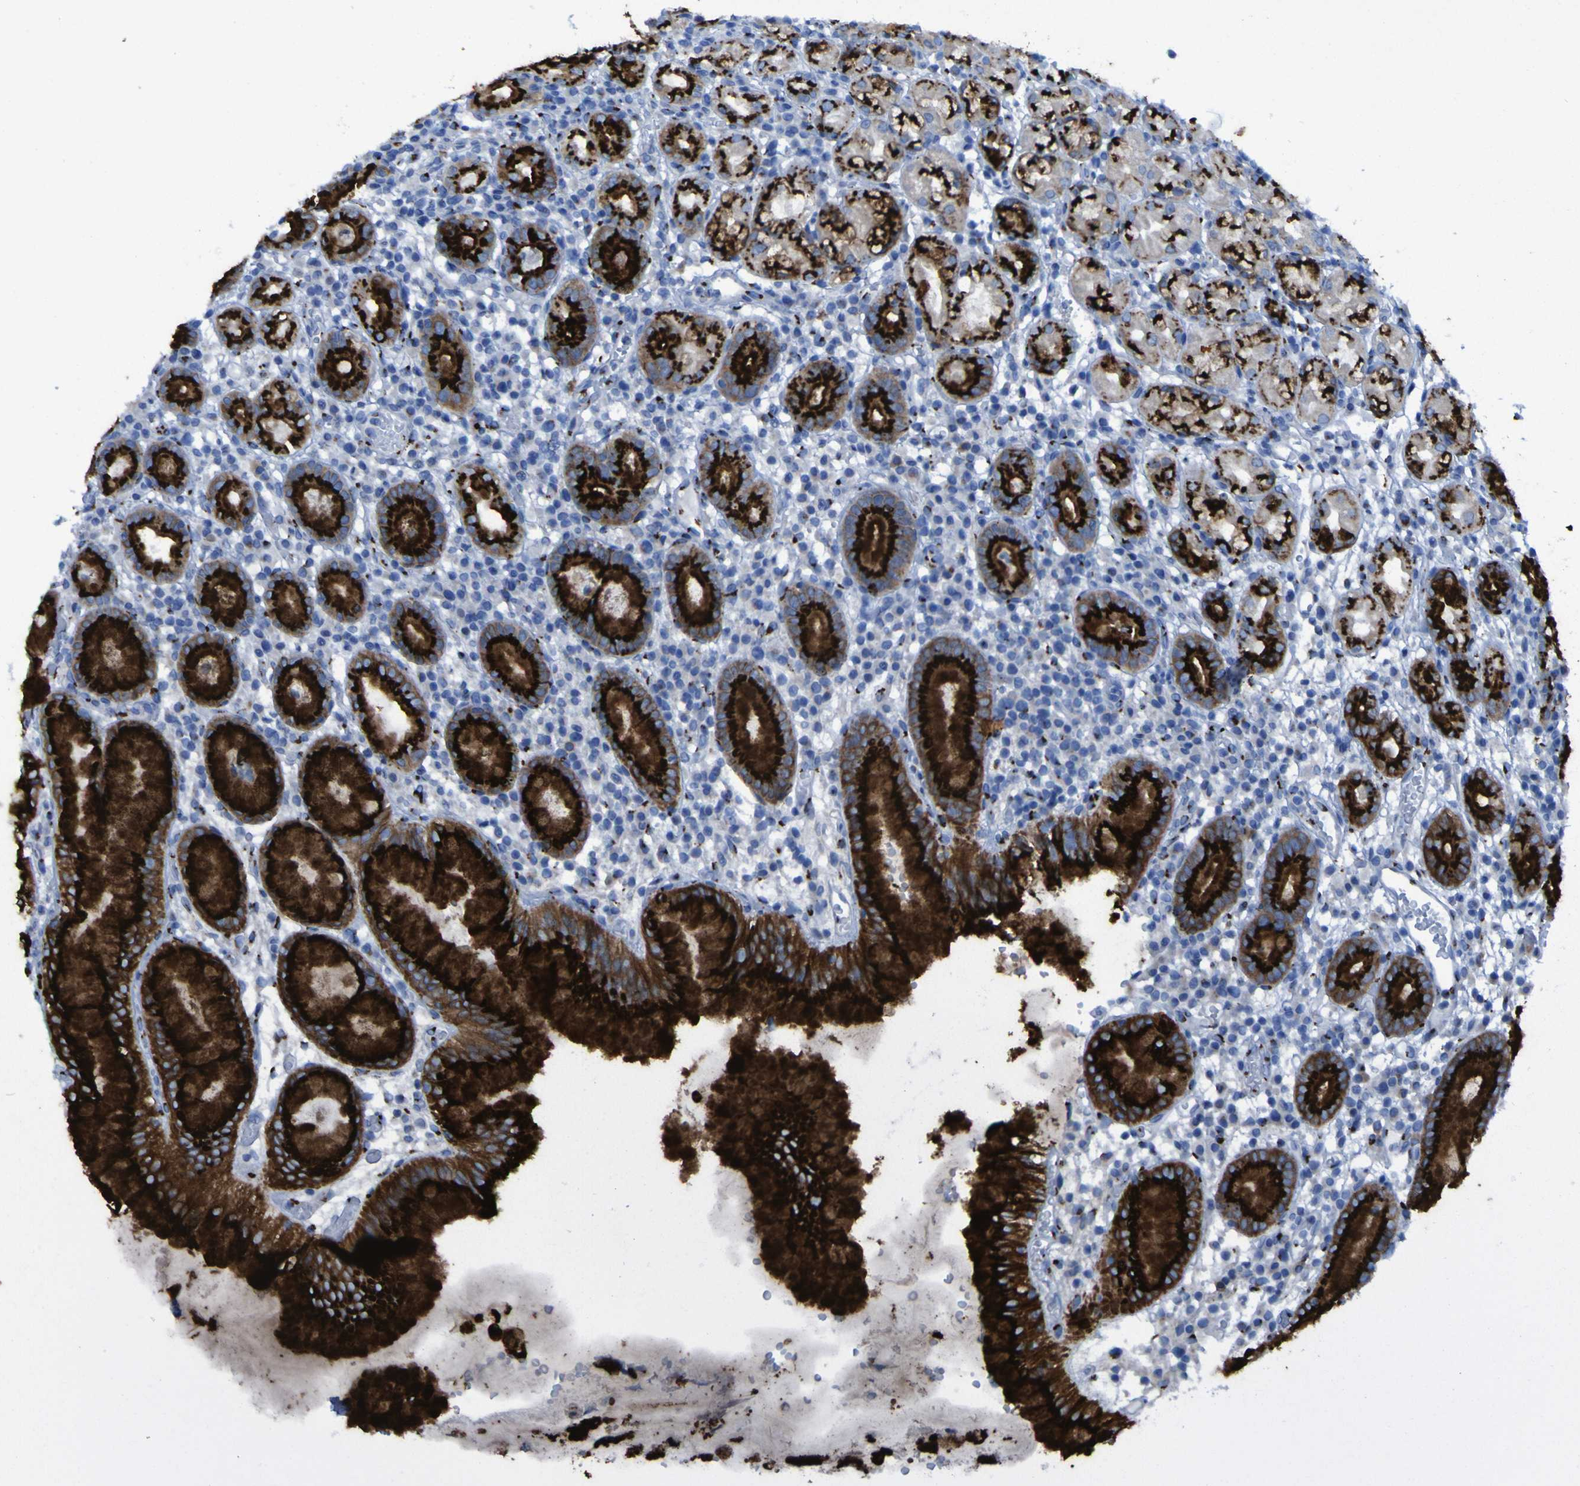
{"staining": {"intensity": "strong", "quantity": ">75%", "location": "cytoplasmic/membranous"}, "tissue": "stomach", "cell_type": "Glandular cells", "image_type": "normal", "snomed": [{"axis": "morphology", "description": "Normal tissue, NOS"}, {"axis": "topography", "description": "Stomach"}, {"axis": "topography", "description": "Stomach, lower"}], "caption": "Strong cytoplasmic/membranous positivity is seen in approximately >75% of glandular cells in normal stomach.", "gene": "GOLM1", "patient": {"sex": "female", "age": 75}}